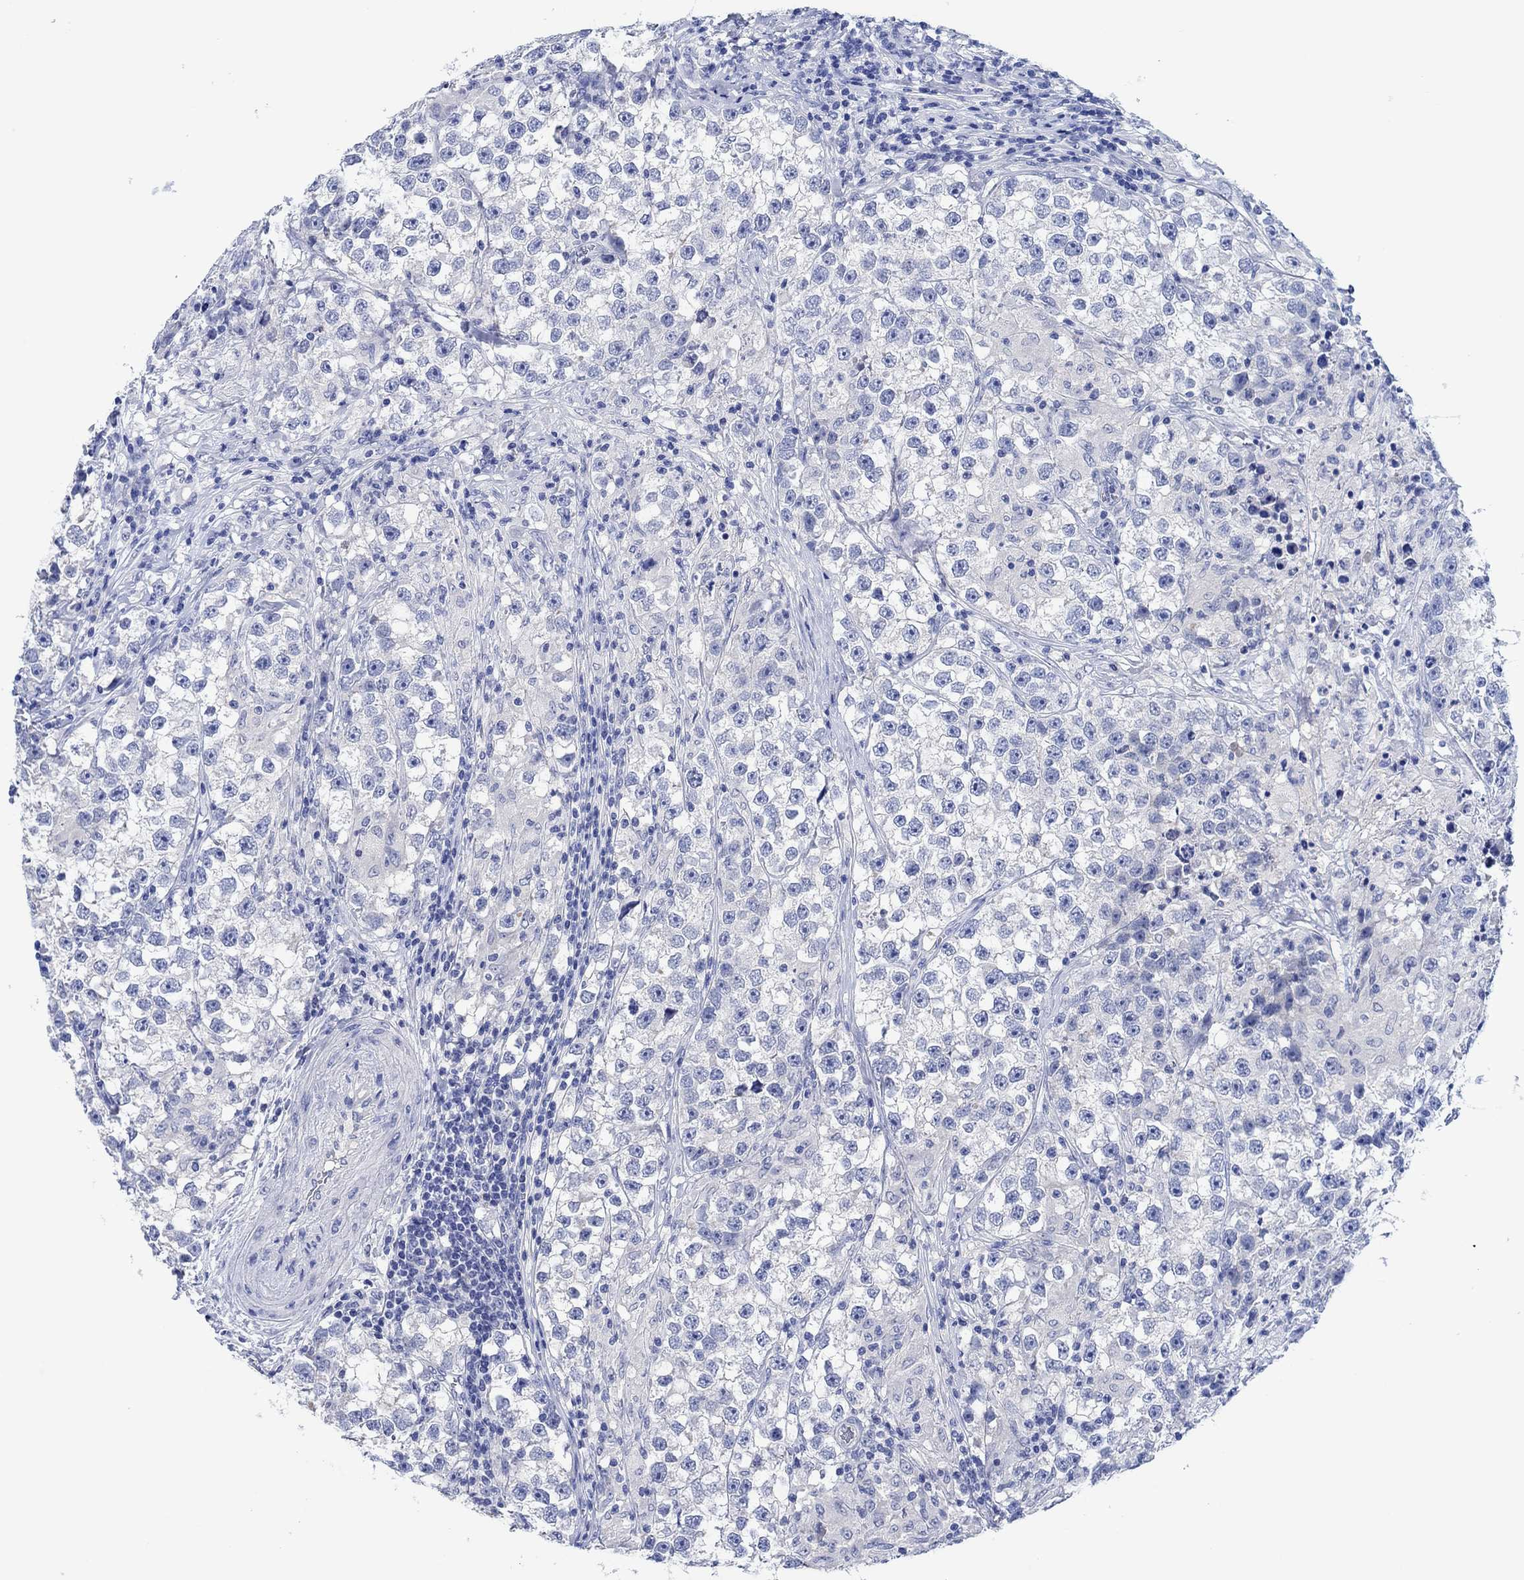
{"staining": {"intensity": "negative", "quantity": "none", "location": "none"}, "tissue": "testis cancer", "cell_type": "Tumor cells", "image_type": "cancer", "snomed": [{"axis": "morphology", "description": "Seminoma, NOS"}, {"axis": "topography", "description": "Testis"}], "caption": "The photomicrograph exhibits no staining of tumor cells in seminoma (testis).", "gene": "CPNE6", "patient": {"sex": "male", "age": 46}}